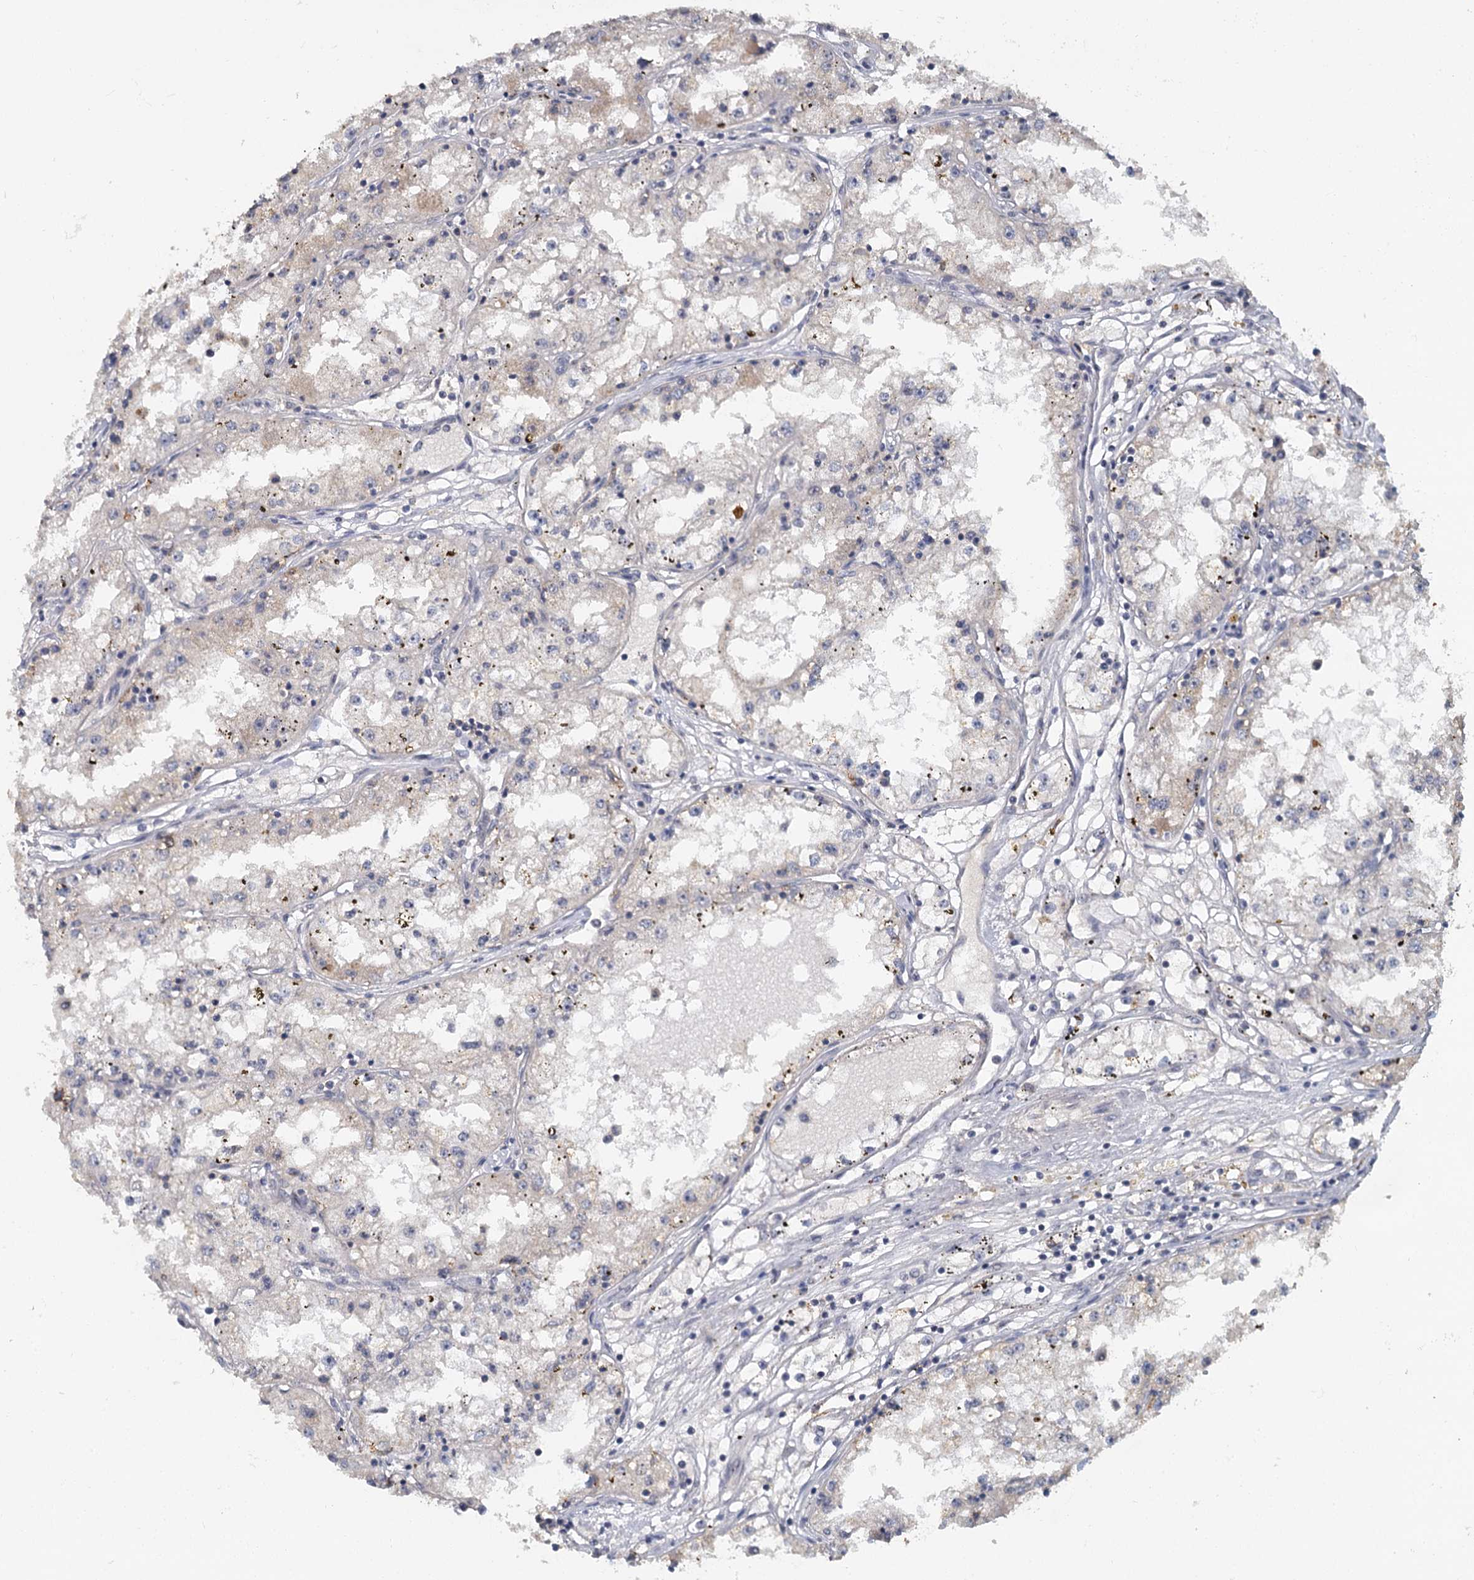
{"staining": {"intensity": "negative", "quantity": "none", "location": "none"}, "tissue": "renal cancer", "cell_type": "Tumor cells", "image_type": "cancer", "snomed": [{"axis": "morphology", "description": "Adenocarcinoma, NOS"}, {"axis": "topography", "description": "Kidney"}], "caption": "The histopathology image exhibits no significant staining in tumor cells of renal cancer (adenocarcinoma).", "gene": "MUCL1", "patient": {"sex": "male", "age": 56}}